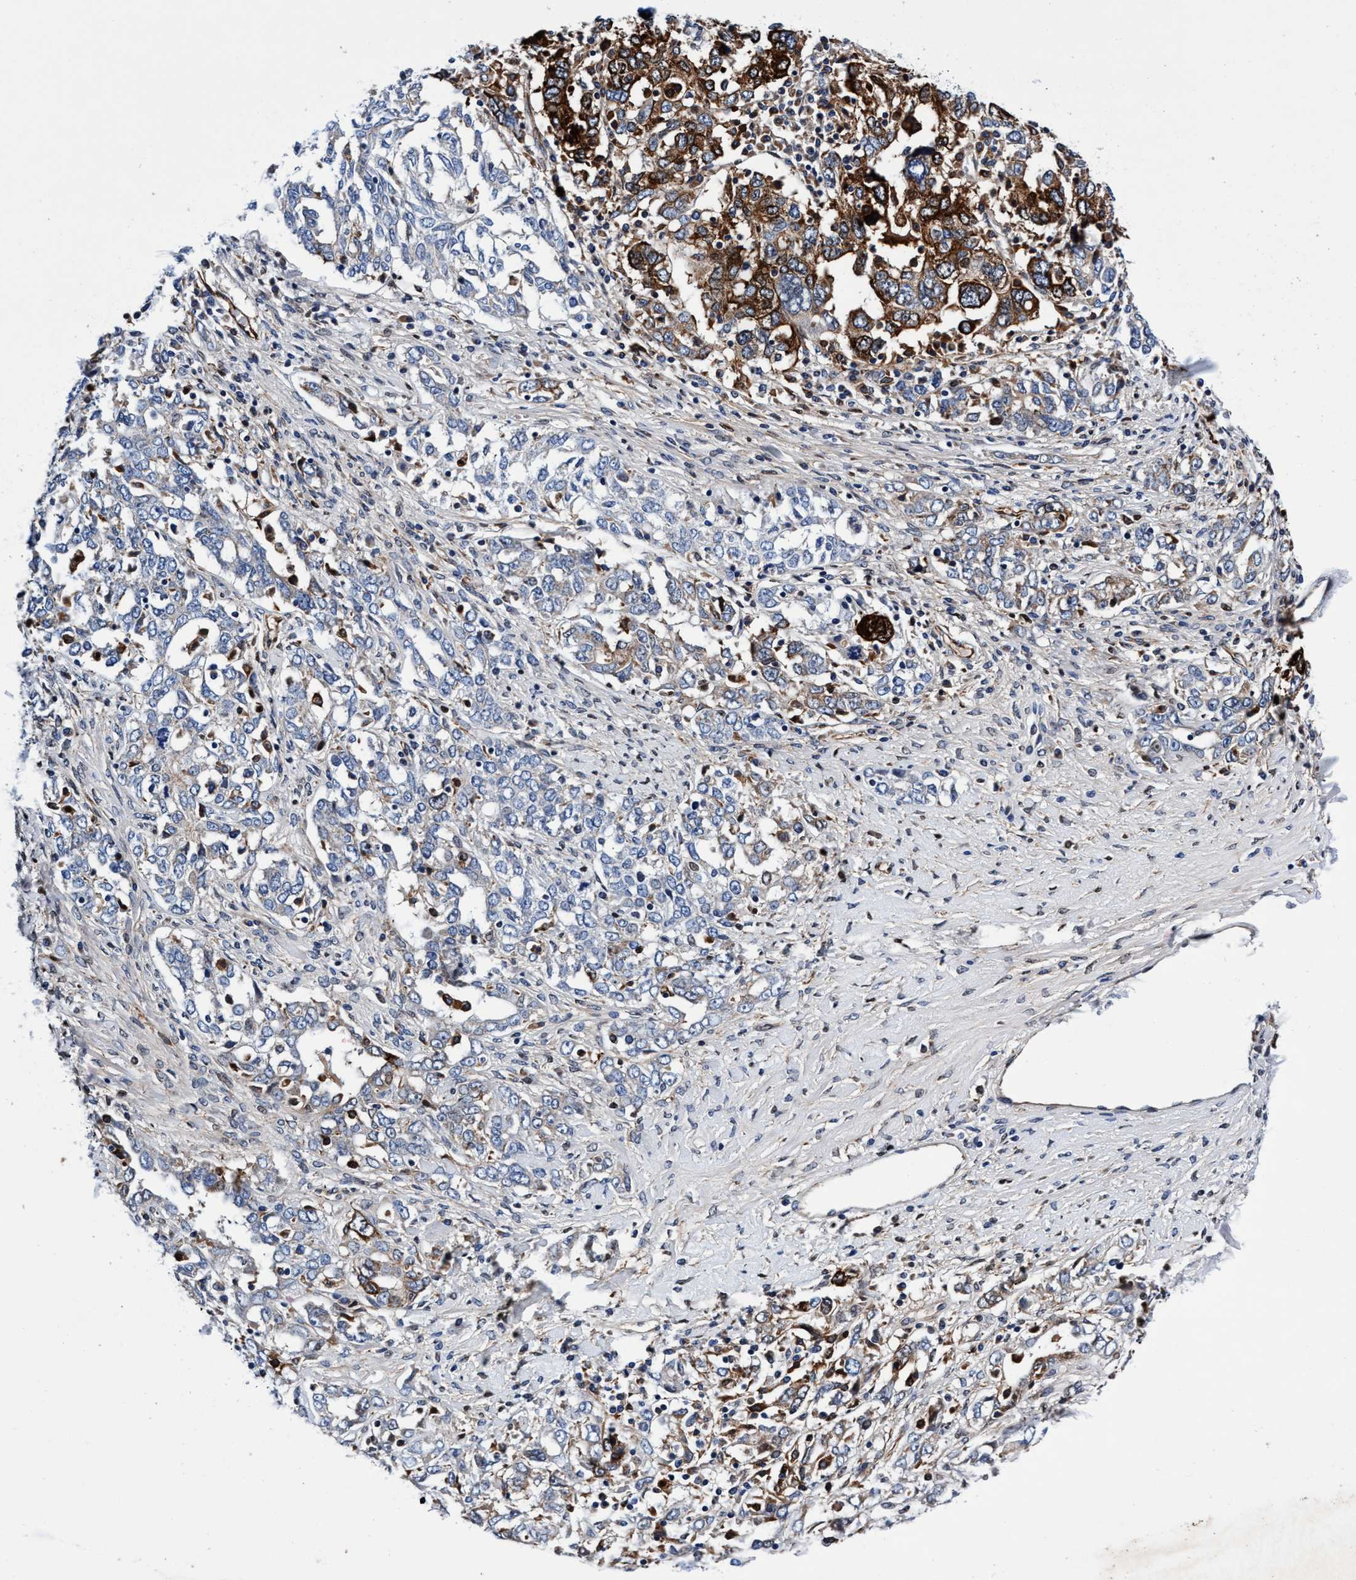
{"staining": {"intensity": "strong", "quantity": "<25%", "location": "cytoplasmic/membranous"}, "tissue": "ovarian cancer", "cell_type": "Tumor cells", "image_type": "cancer", "snomed": [{"axis": "morphology", "description": "Carcinoma, endometroid"}, {"axis": "topography", "description": "Ovary"}], "caption": "High-magnification brightfield microscopy of ovarian cancer stained with DAB (brown) and counterstained with hematoxylin (blue). tumor cells exhibit strong cytoplasmic/membranous staining is seen in about<25% of cells.", "gene": "UBALD2", "patient": {"sex": "female", "age": 62}}